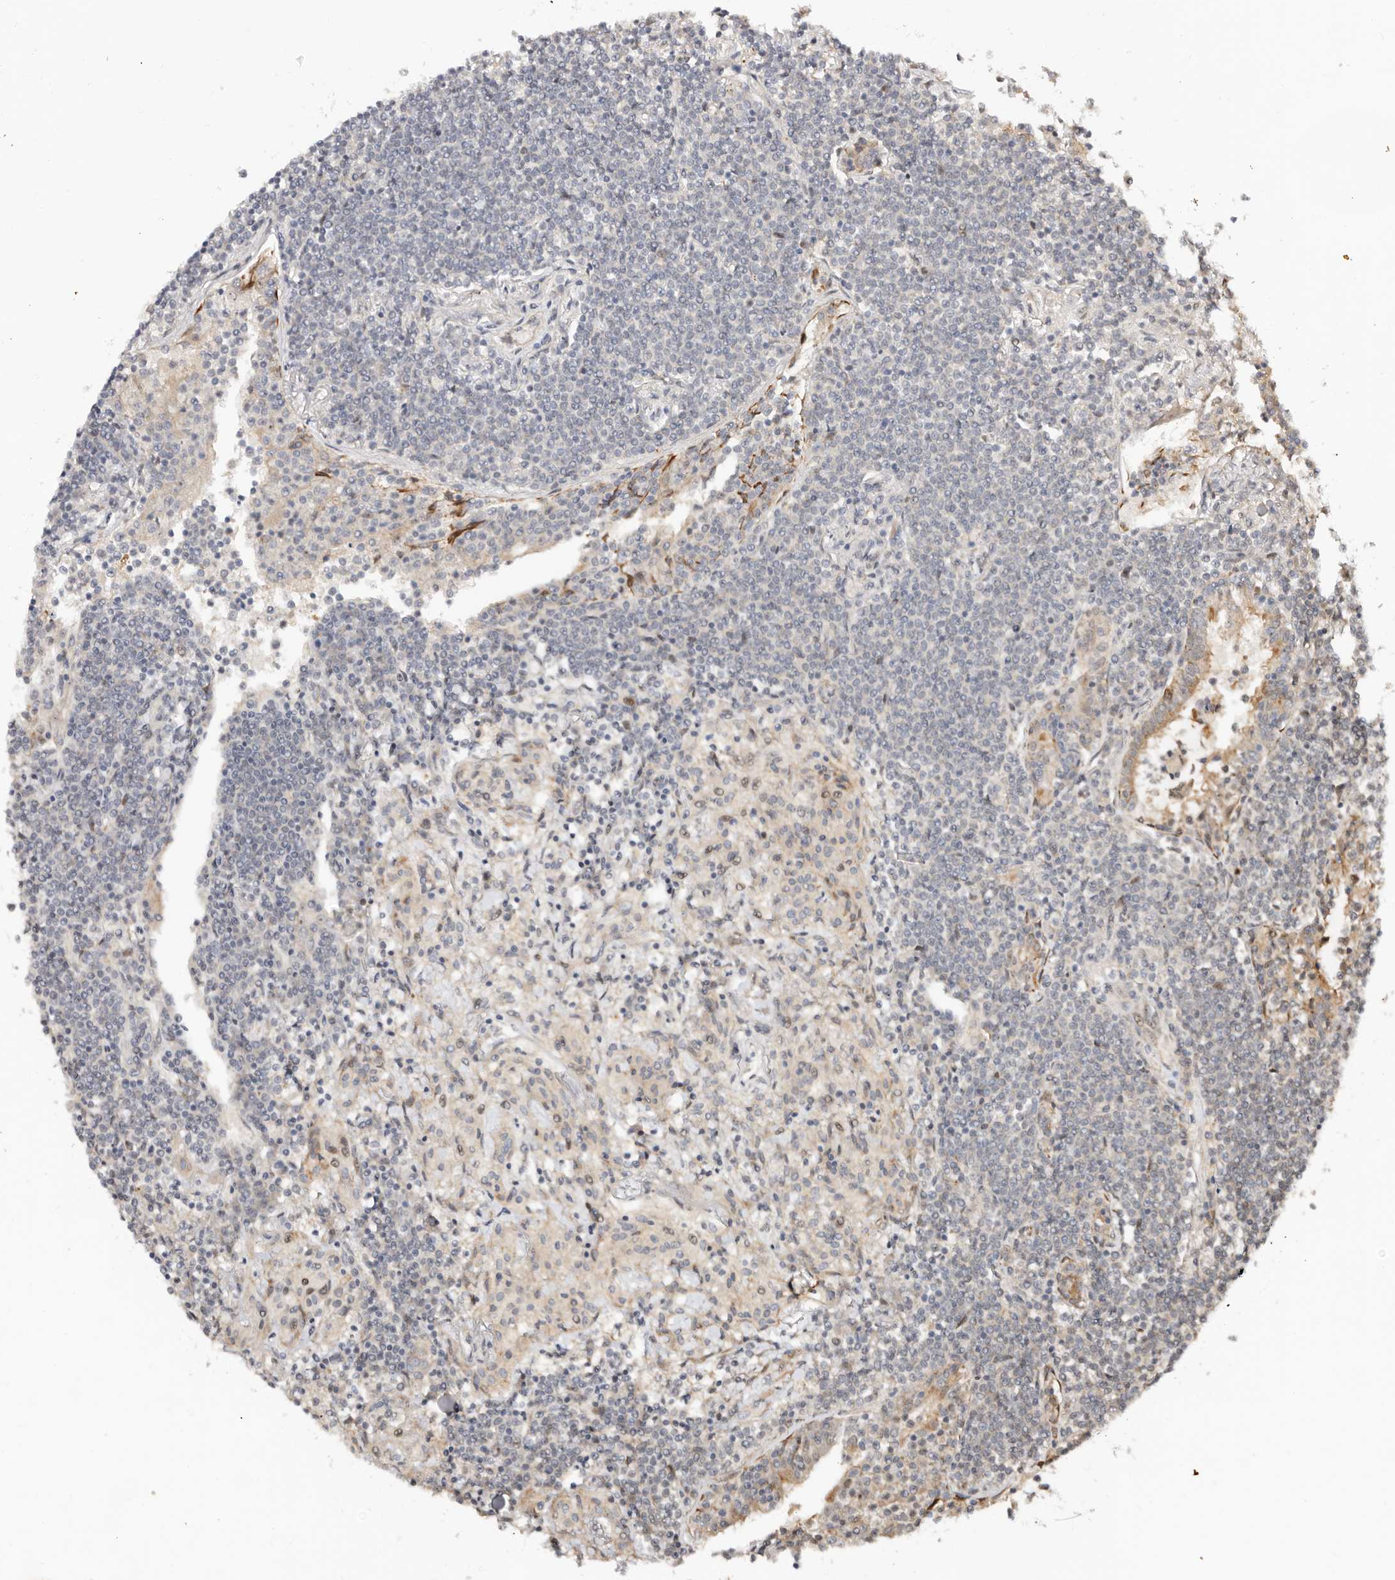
{"staining": {"intensity": "negative", "quantity": "none", "location": "none"}, "tissue": "lymphoma", "cell_type": "Tumor cells", "image_type": "cancer", "snomed": [{"axis": "morphology", "description": "Malignant lymphoma, non-Hodgkin's type, Low grade"}, {"axis": "topography", "description": "Lung"}], "caption": "Immunohistochemistry (IHC) of human lymphoma exhibits no staining in tumor cells. (DAB (3,3'-diaminobenzidine) immunohistochemistry, high magnification).", "gene": "ODF2L", "patient": {"sex": "female", "age": 71}}